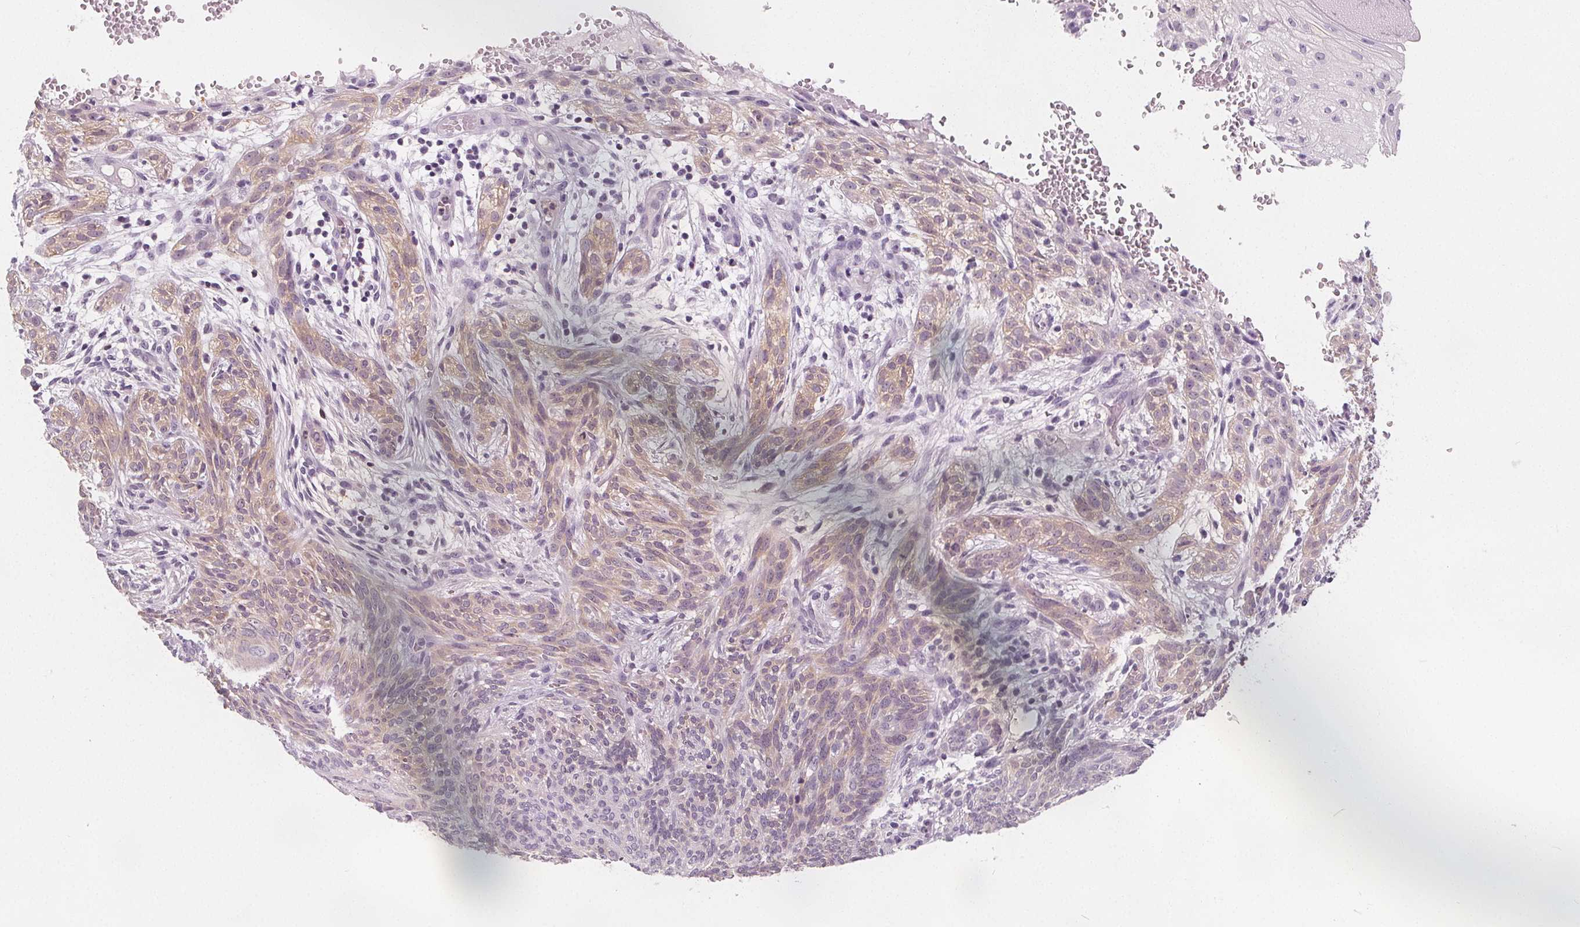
{"staining": {"intensity": "weak", "quantity": ">75%", "location": "cytoplasmic/membranous"}, "tissue": "skin cancer", "cell_type": "Tumor cells", "image_type": "cancer", "snomed": [{"axis": "morphology", "description": "Basal cell carcinoma"}, {"axis": "topography", "description": "Skin"}], "caption": "Skin cancer (basal cell carcinoma) stained for a protein (brown) displays weak cytoplasmic/membranous positive positivity in approximately >75% of tumor cells.", "gene": "UGP2", "patient": {"sex": "male", "age": 84}}